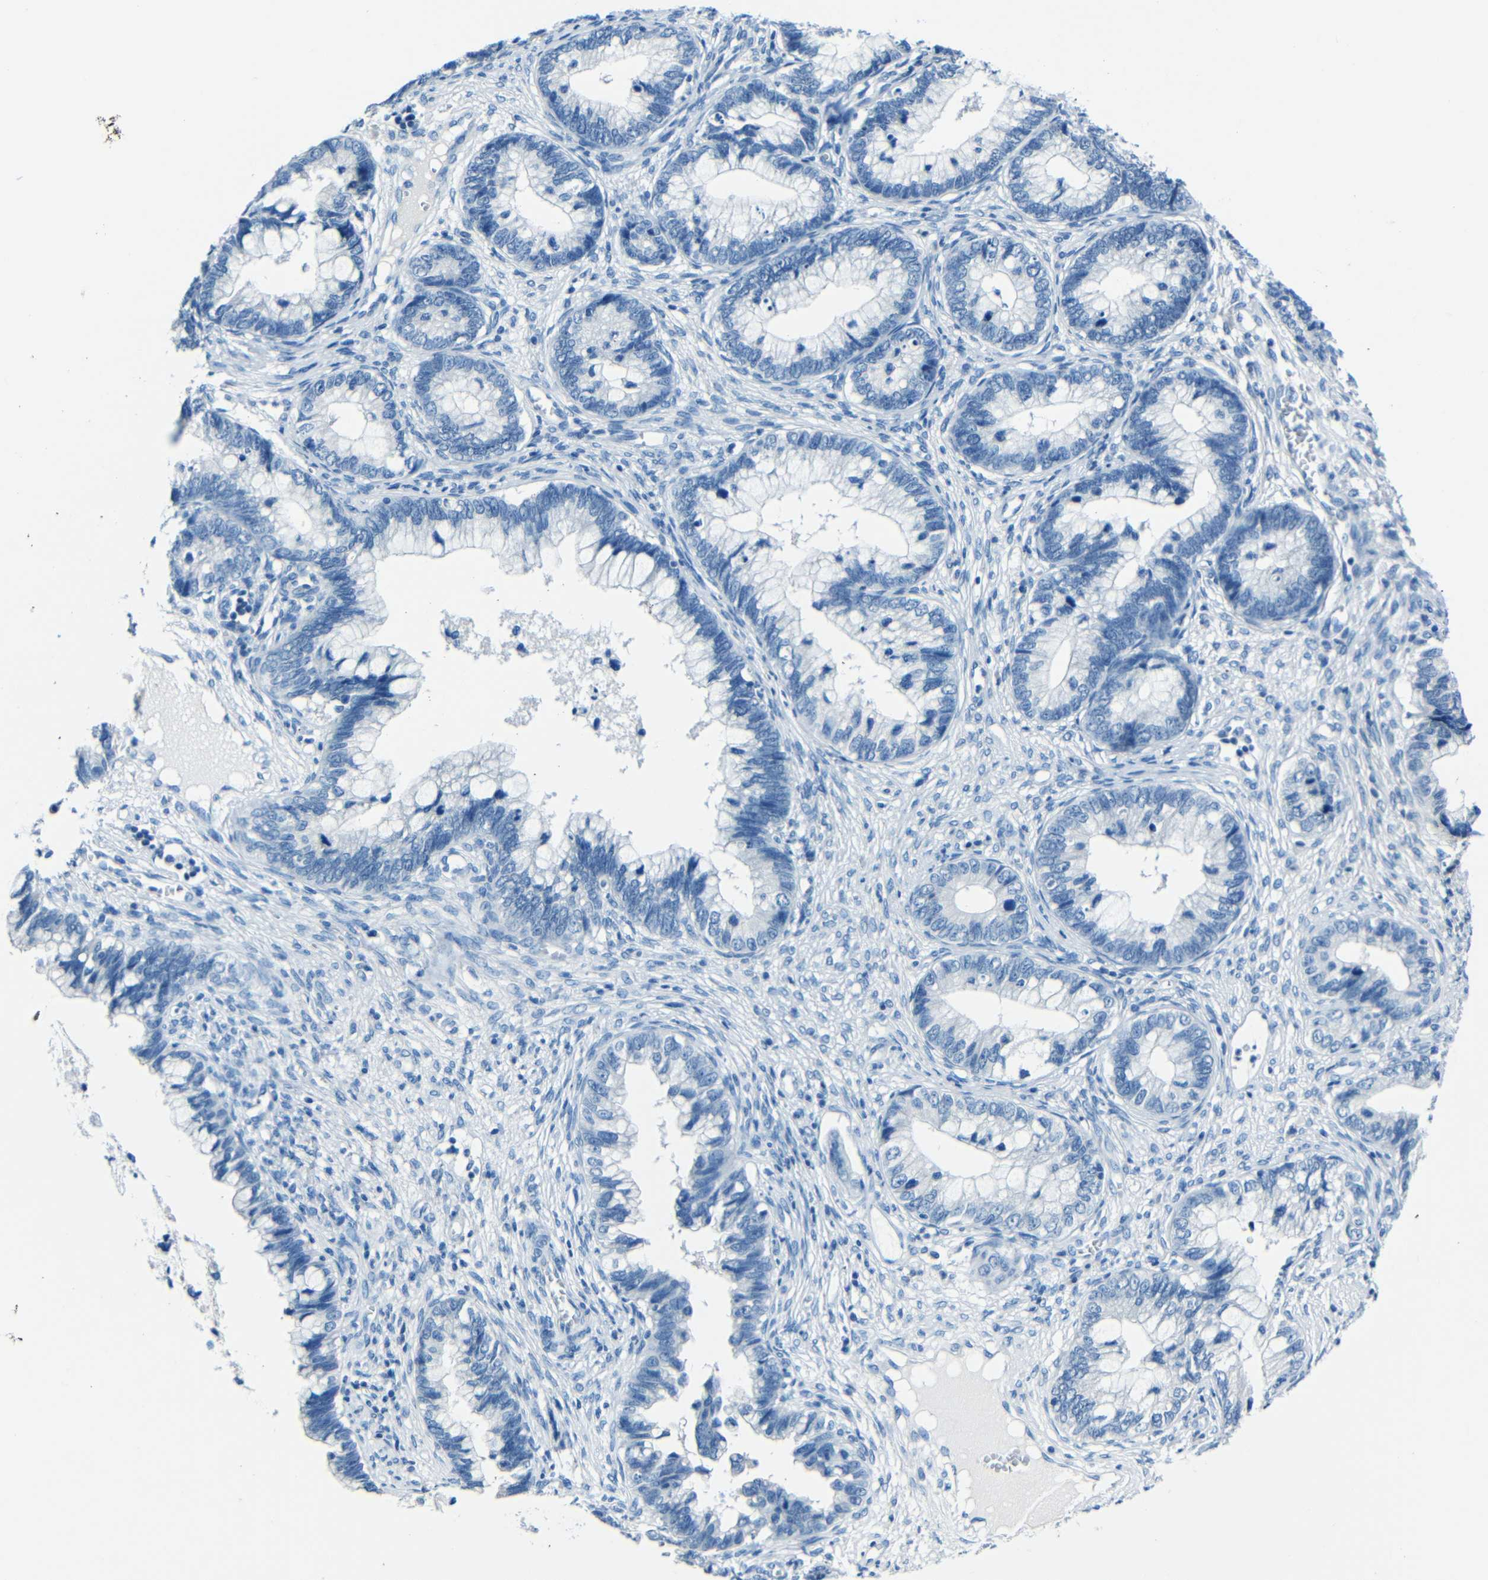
{"staining": {"intensity": "negative", "quantity": "none", "location": "none"}, "tissue": "cervical cancer", "cell_type": "Tumor cells", "image_type": "cancer", "snomed": [{"axis": "morphology", "description": "Adenocarcinoma, NOS"}, {"axis": "topography", "description": "Cervix"}], "caption": "Cervical adenocarcinoma stained for a protein using immunohistochemistry (IHC) shows no staining tumor cells.", "gene": "FBN2", "patient": {"sex": "female", "age": 44}}